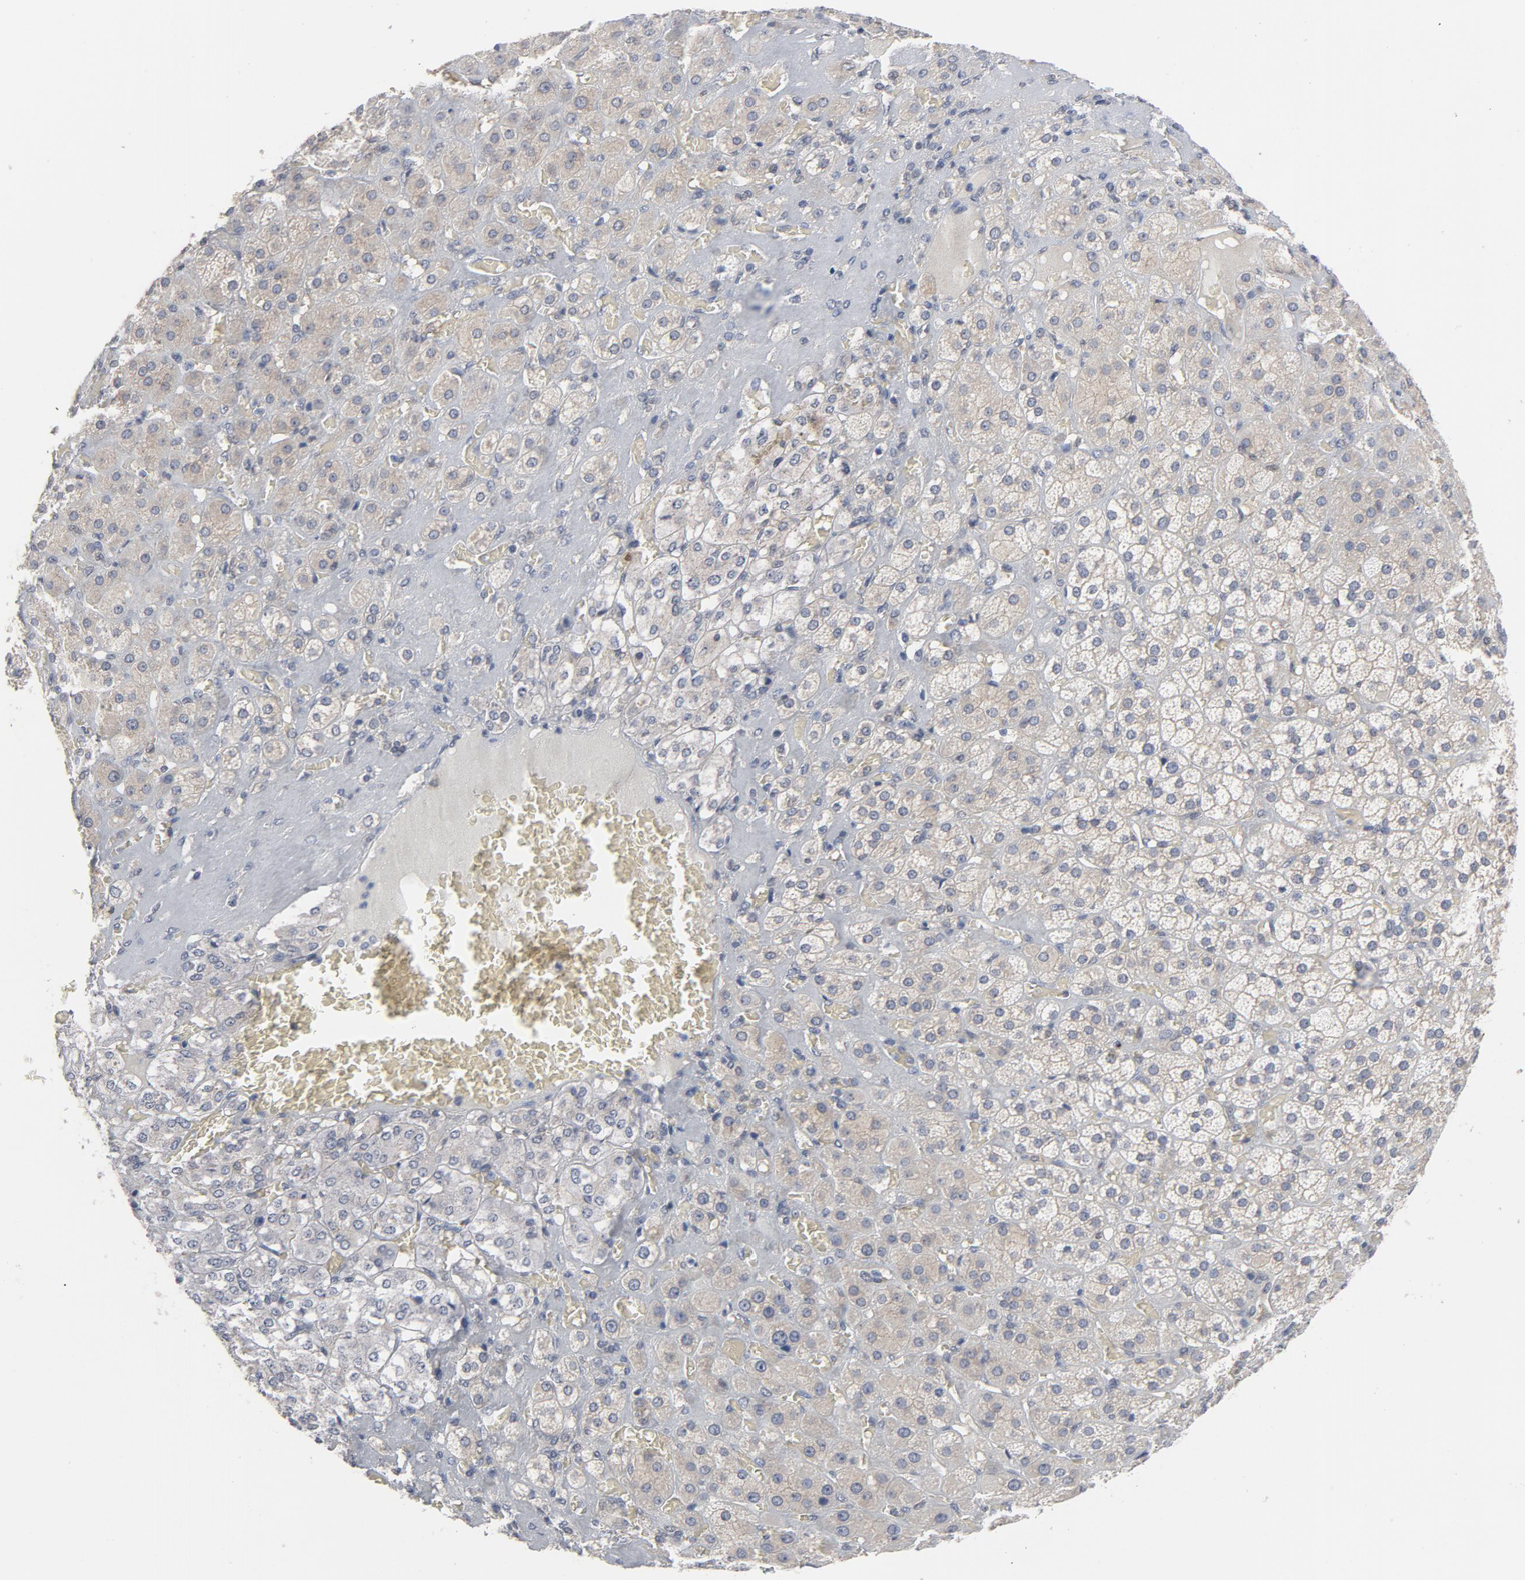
{"staining": {"intensity": "weak", "quantity": ">75%", "location": "cytoplasmic/membranous"}, "tissue": "adrenal gland", "cell_type": "Glandular cells", "image_type": "normal", "snomed": [{"axis": "morphology", "description": "Normal tissue, NOS"}, {"axis": "topography", "description": "Adrenal gland"}], "caption": "A high-resolution micrograph shows IHC staining of unremarkable adrenal gland, which displays weak cytoplasmic/membranous staining in approximately >75% of glandular cells. The protein is stained brown, and the nuclei are stained in blue (DAB IHC with brightfield microscopy, high magnification).", "gene": "PRDX1", "patient": {"sex": "female", "age": 71}}